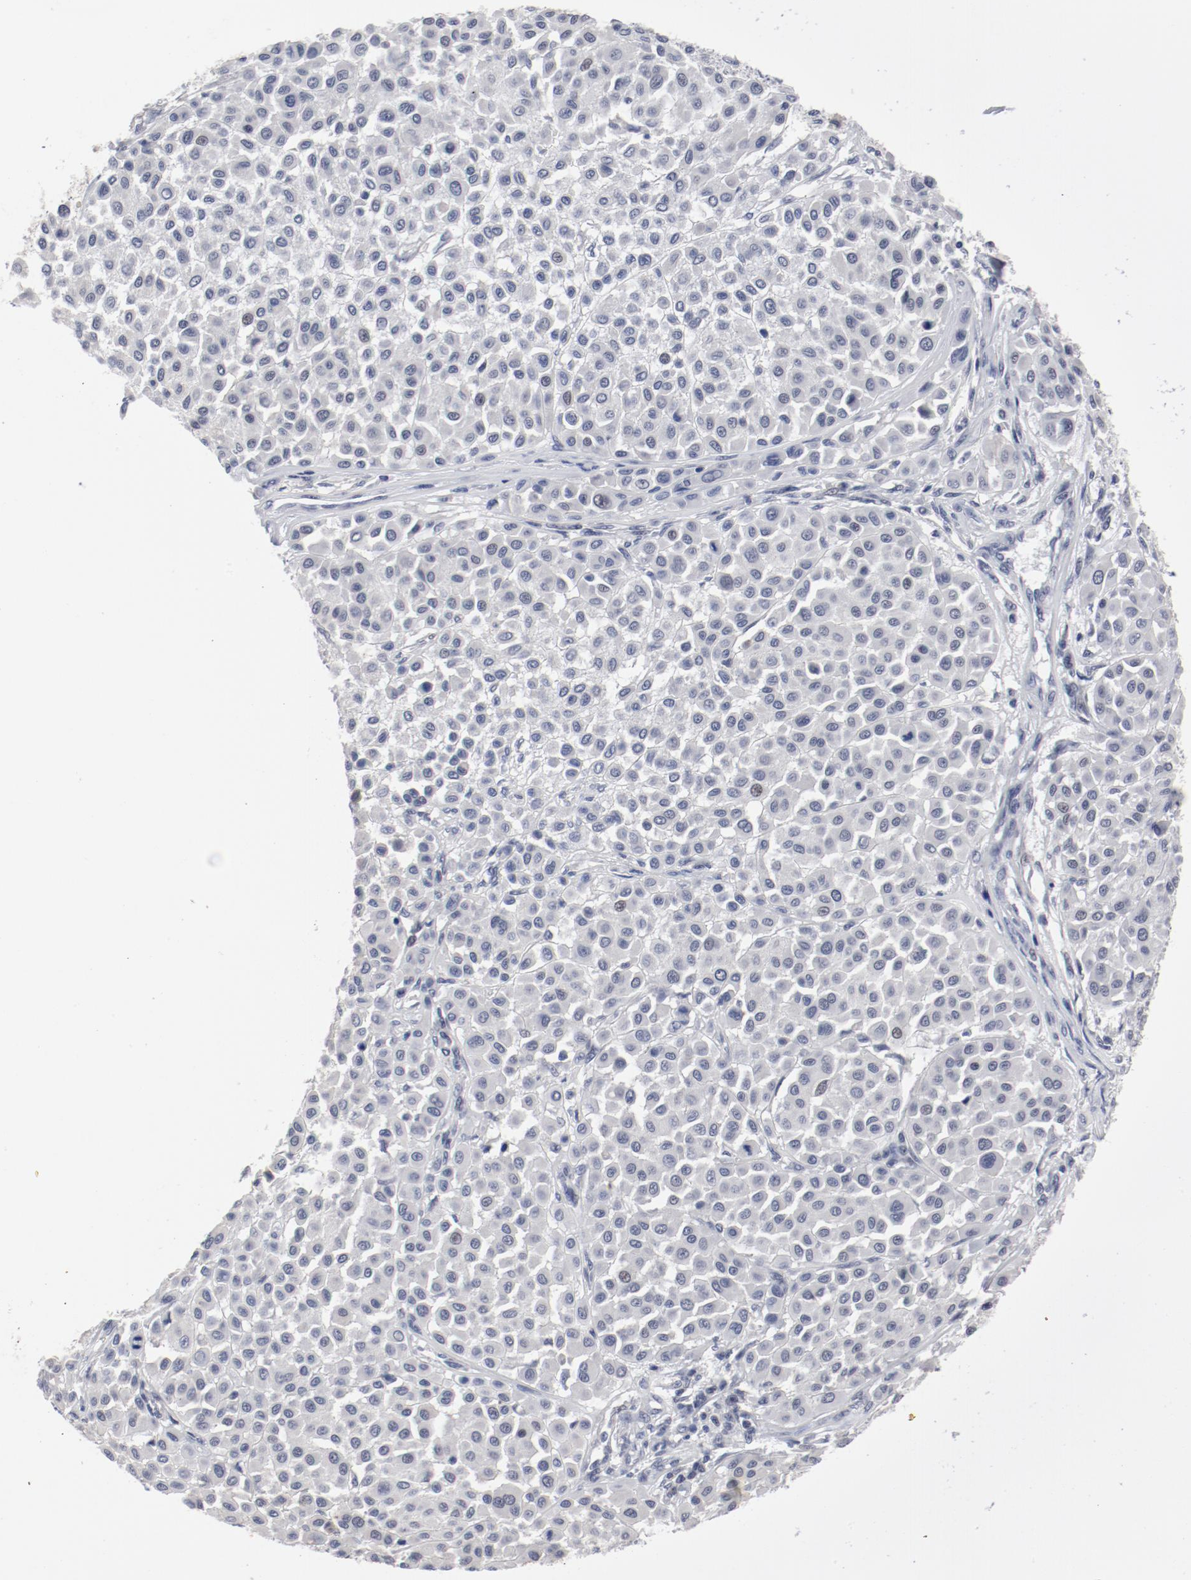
{"staining": {"intensity": "negative", "quantity": "none", "location": "none"}, "tissue": "melanoma", "cell_type": "Tumor cells", "image_type": "cancer", "snomed": [{"axis": "morphology", "description": "Malignant melanoma, Metastatic site"}, {"axis": "topography", "description": "Soft tissue"}], "caption": "This micrograph is of melanoma stained with immunohistochemistry to label a protein in brown with the nuclei are counter-stained blue. There is no staining in tumor cells.", "gene": "ANKLE2", "patient": {"sex": "male", "age": 41}}